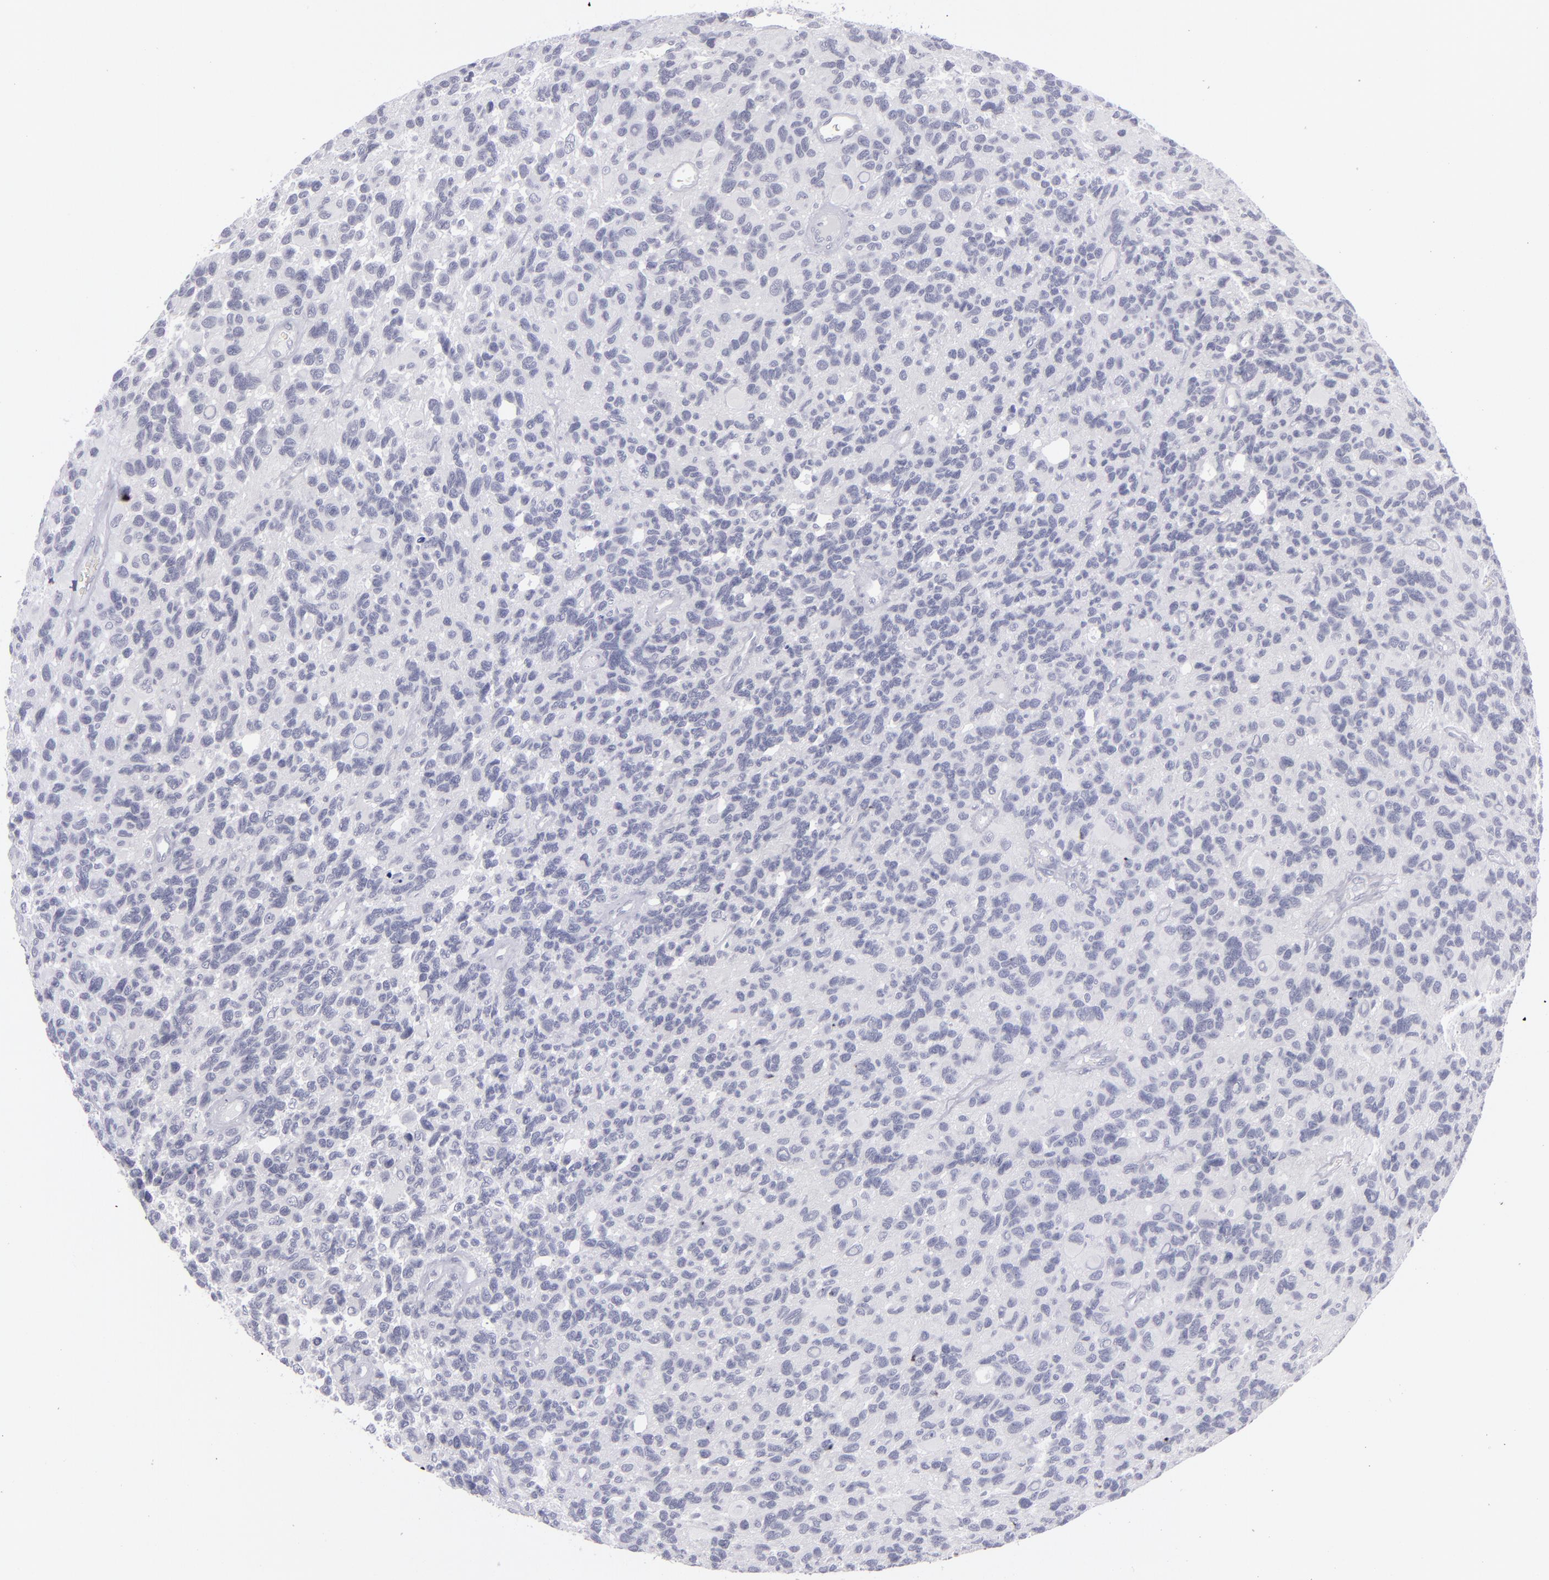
{"staining": {"intensity": "negative", "quantity": "none", "location": "none"}, "tissue": "glioma", "cell_type": "Tumor cells", "image_type": "cancer", "snomed": [{"axis": "morphology", "description": "Glioma, malignant, High grade"}, {"axis": "topography", "description": "Brain"}], "caption": "Malignant glioma (high-grade) was stained to show a protein in brown. There is no significant positivity in tumor cells. (DAB (3,3'-diaminobenzidine) immunohistochemistry (IHC) with hematoxylin counter stain).", "gene": "ITGB4", "patient": {"sex": "male", "age": 77}}